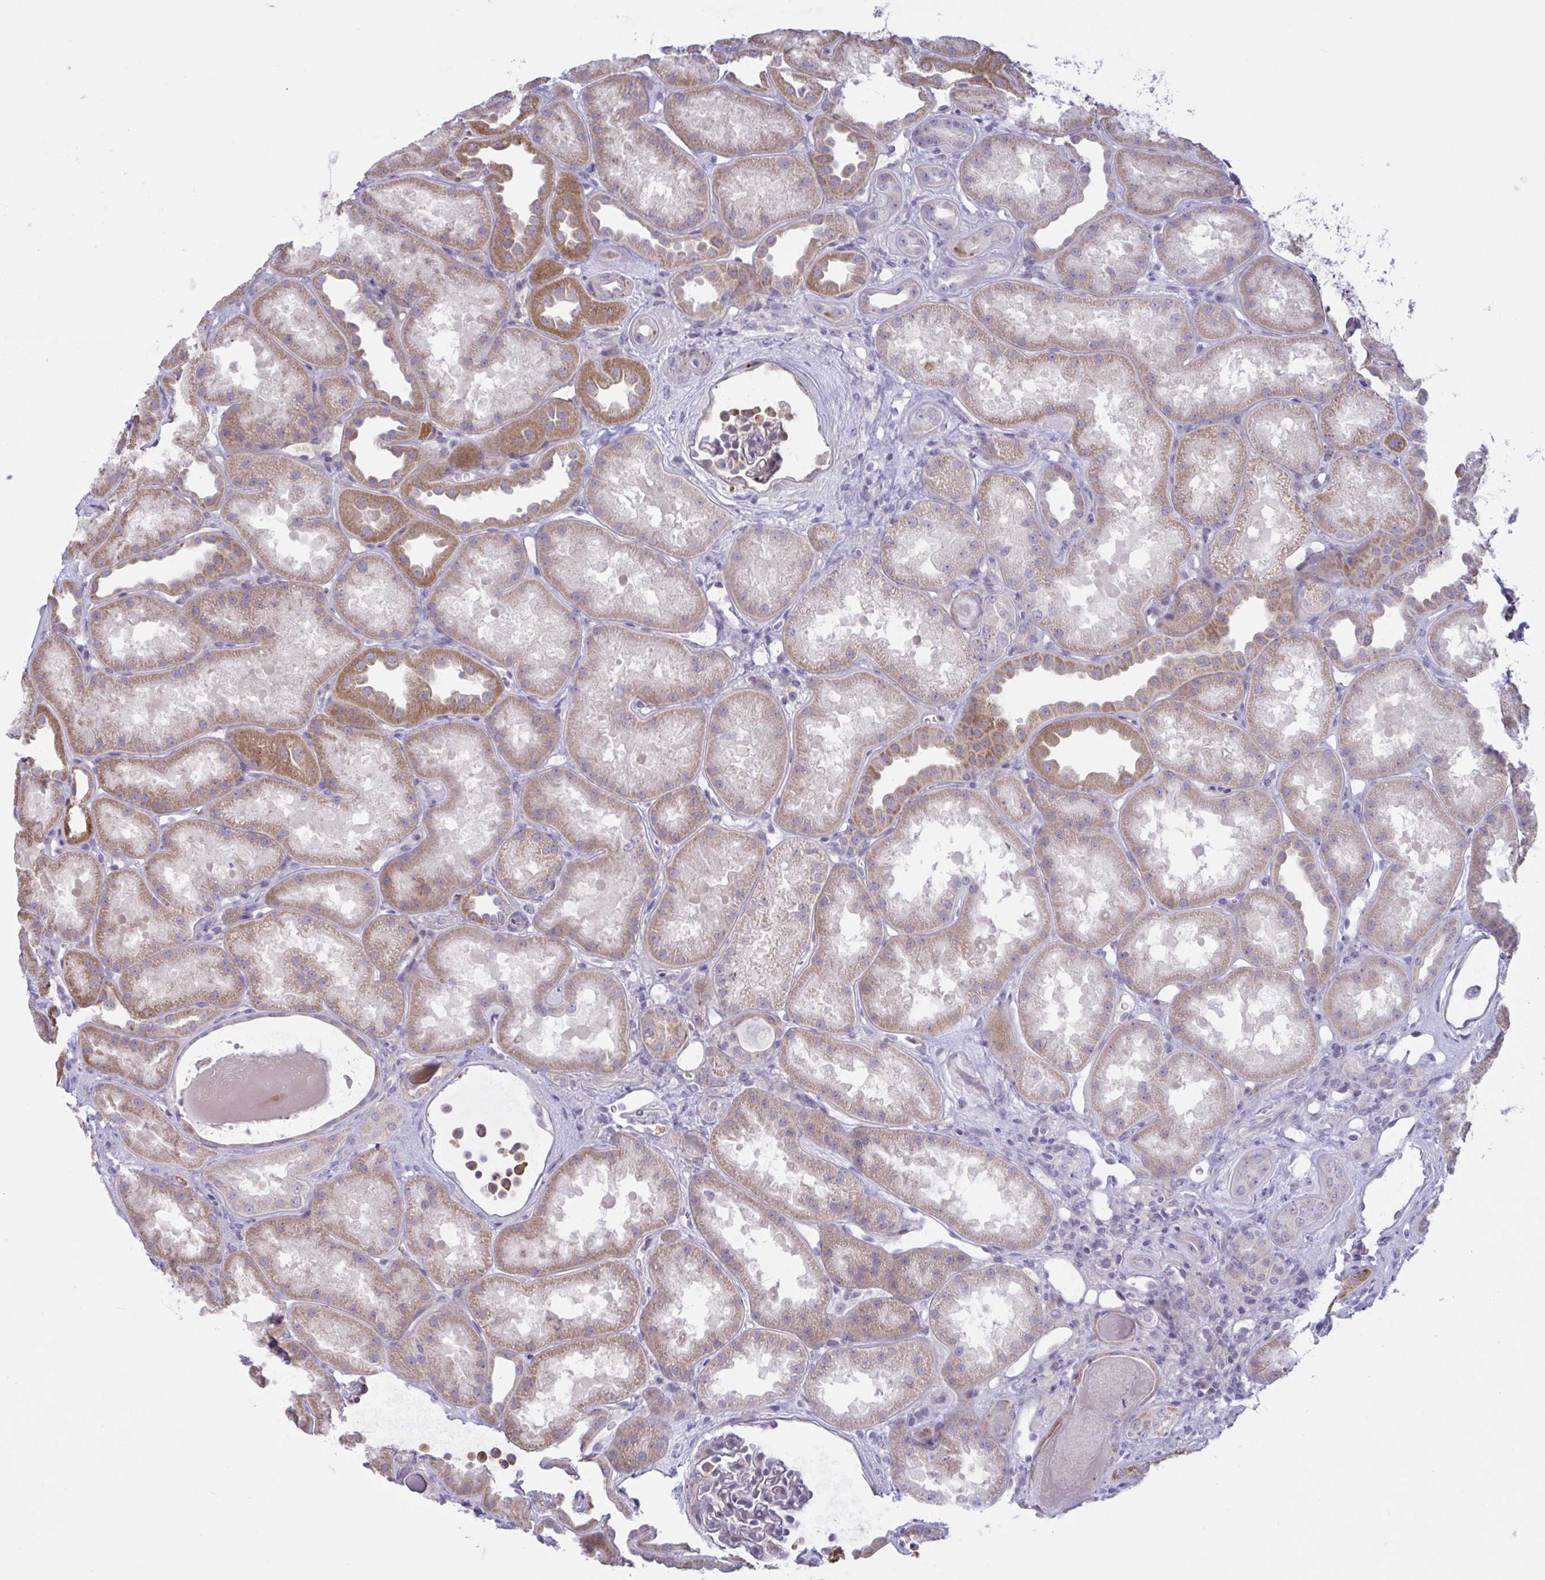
{"staining": {"intensity": "moderate", "quantity": "<25%", "location": "cytoplasmic/membranous"}, "tissue": "kidney", "cell_type": "Cells in glomeruli", "image_type": "normal", "snomed": [{"axis": "morphology", "description": "Normal tissue, NOS"}, {"axis": "topography", "description": "Kidney"}], "caption": "Human kidney stained with a brown dye displays moderate cytoplasmic/membranous positive staining in about <25% of cells in glomeruli.", "gene": "VWC2", "patient": {"sex": "male", "age": 61}}